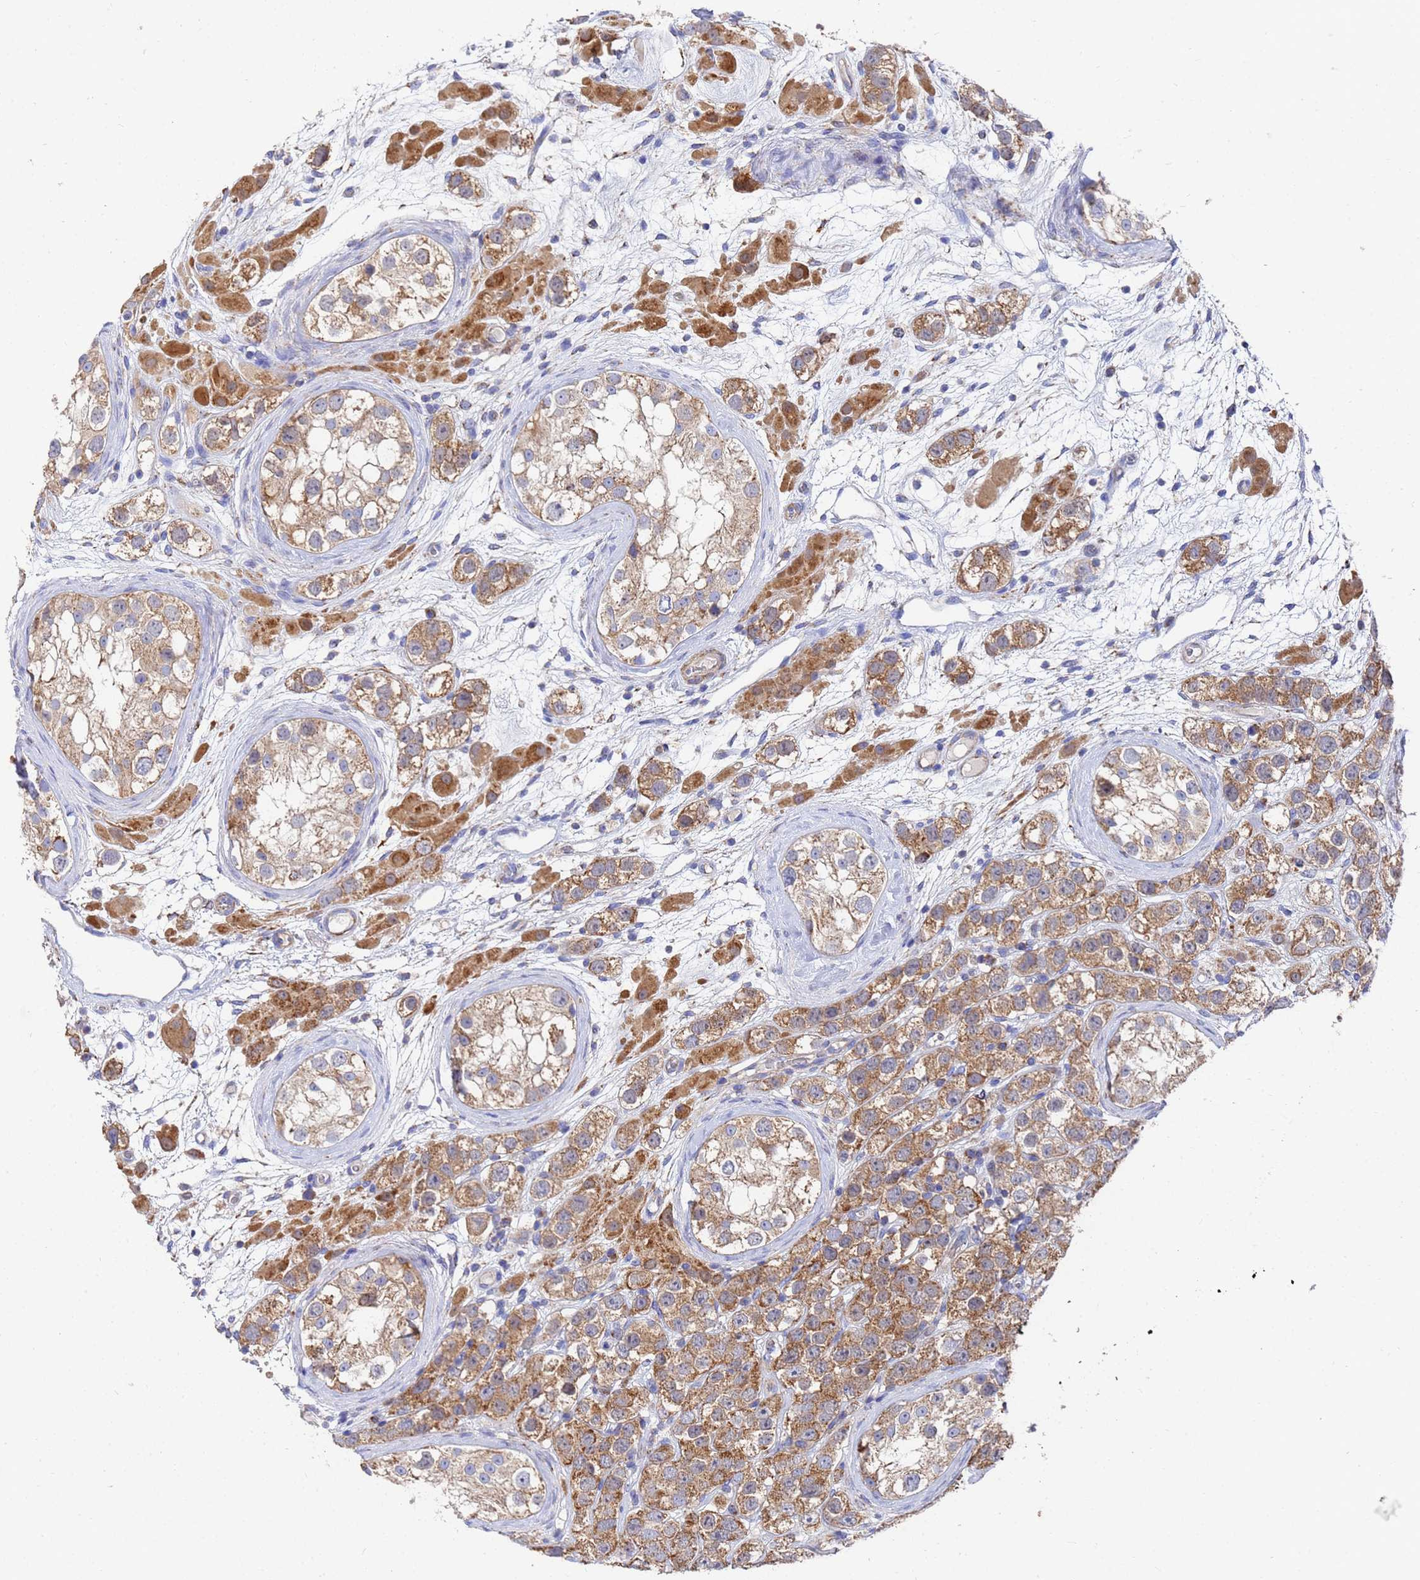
{"staining": {"intensity": "moderate", "quantity": ">75%", "location": "cytoplasmic/membranous"}, "tissue": "testis cancer", "cell_type": "Tumor cells", "image_type": "cancer", "snomed": [{"axis": "morphology", "description": "Seminoma, NOS"}, {"axis": "topography", "description": "Testis"}], "caption": "Human testis cancer (seminoma) stained with a brown dye shows moderate cytoplasmic/membranous positive expression in about >75% of tumor cells.", "gene": "FAHD2A", "patient": {"sex": "male", "age": 28}}